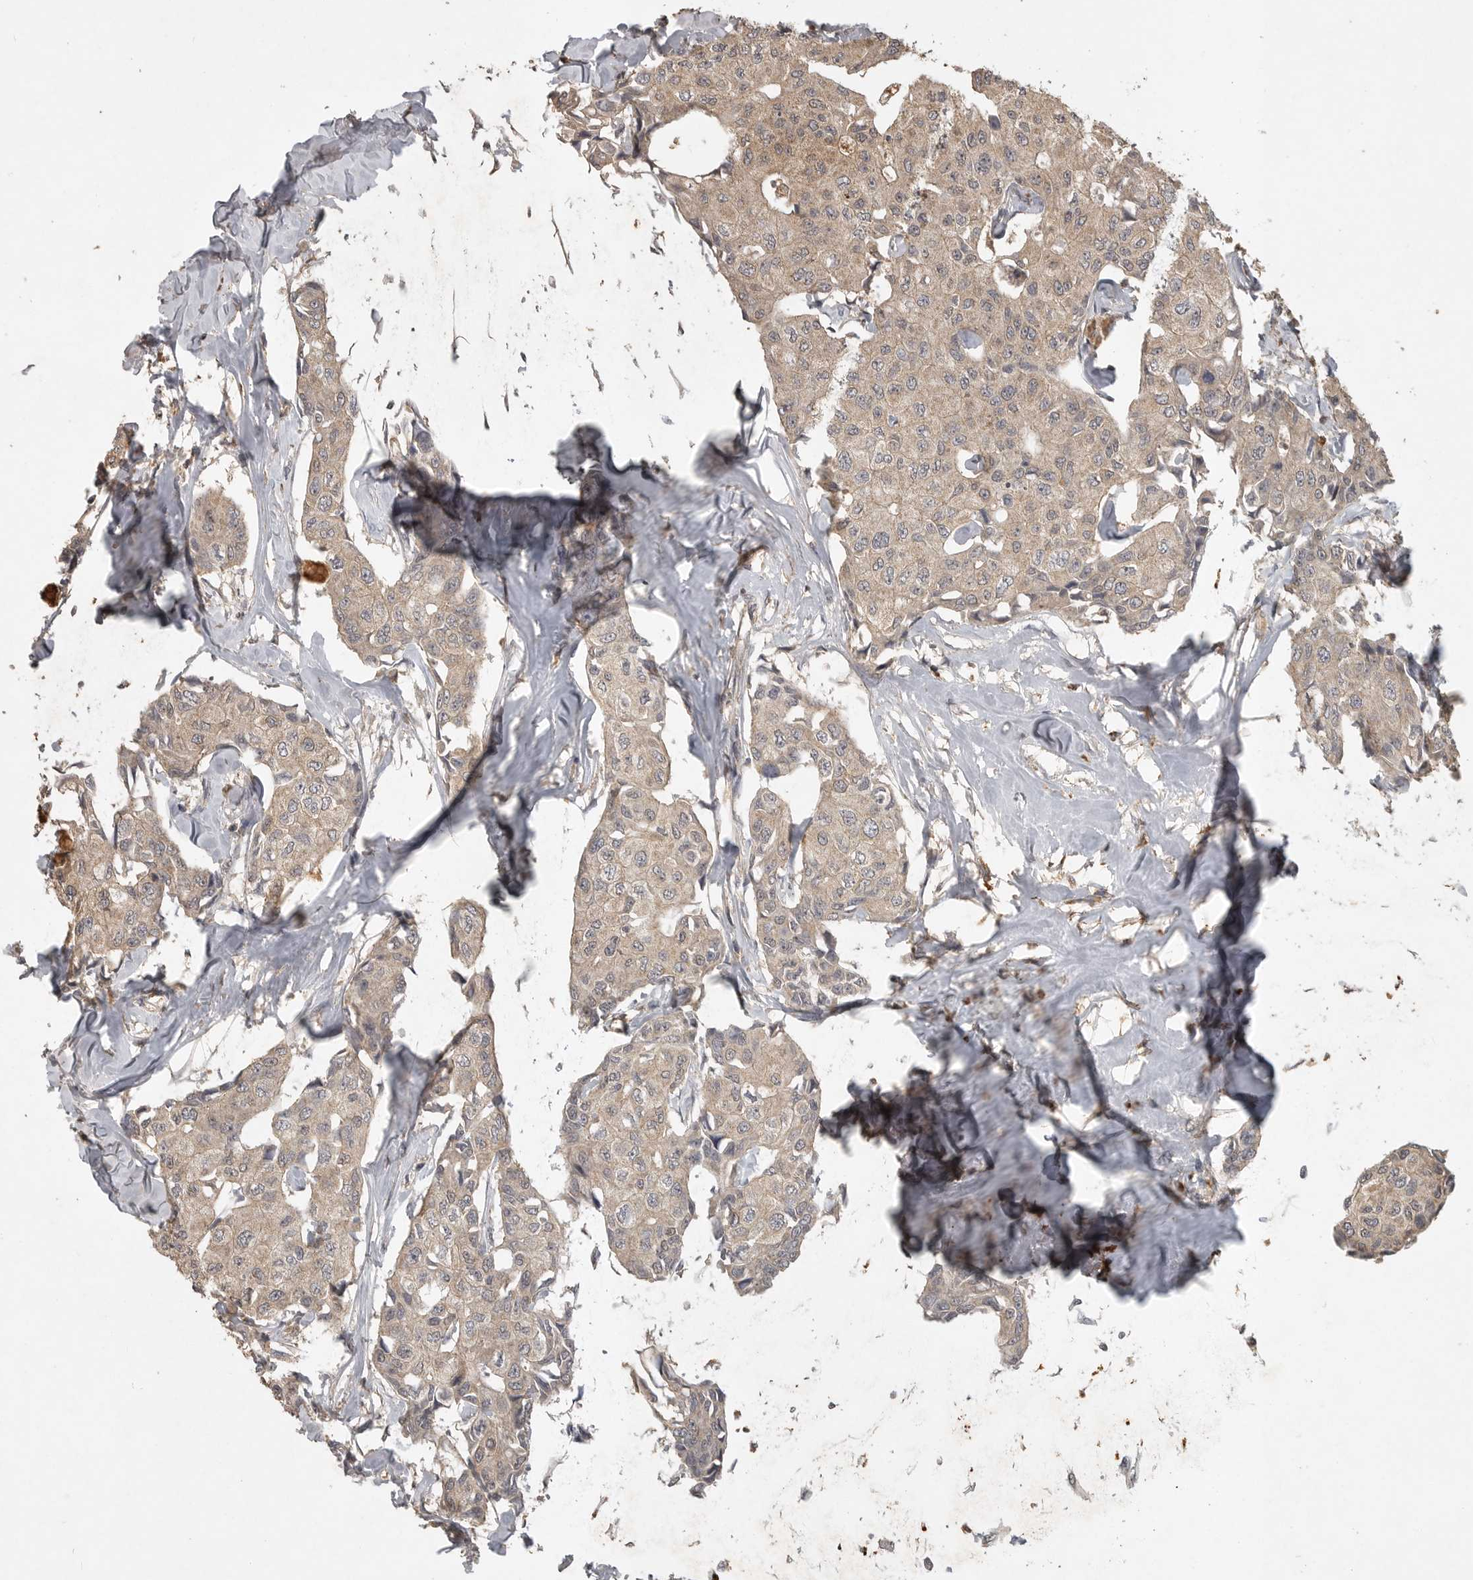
{"staining": {"intensity": "weak", "quantity": ">75%", "location": "cytoplasmic/membranous"}, "tissue": "breast cancer", "cell_type": "Tumor cells", "image_type": "cancer", "snomed": [{"axis": "morphology", "description": "Duct carcinoma"}, {"axis": "topography", "description": "Breast"}], "caption": "IHC of human infiltrating ductal carcinoma (breast) demonstrates low levels of weak cytoplasmic/membranous staining in about >75% of tumor cells. The protein is shown in brown color, while the nuclei are stained blue.", "gene": "ADAMTS4", "patient": {"sex": "female", "age": 80}}